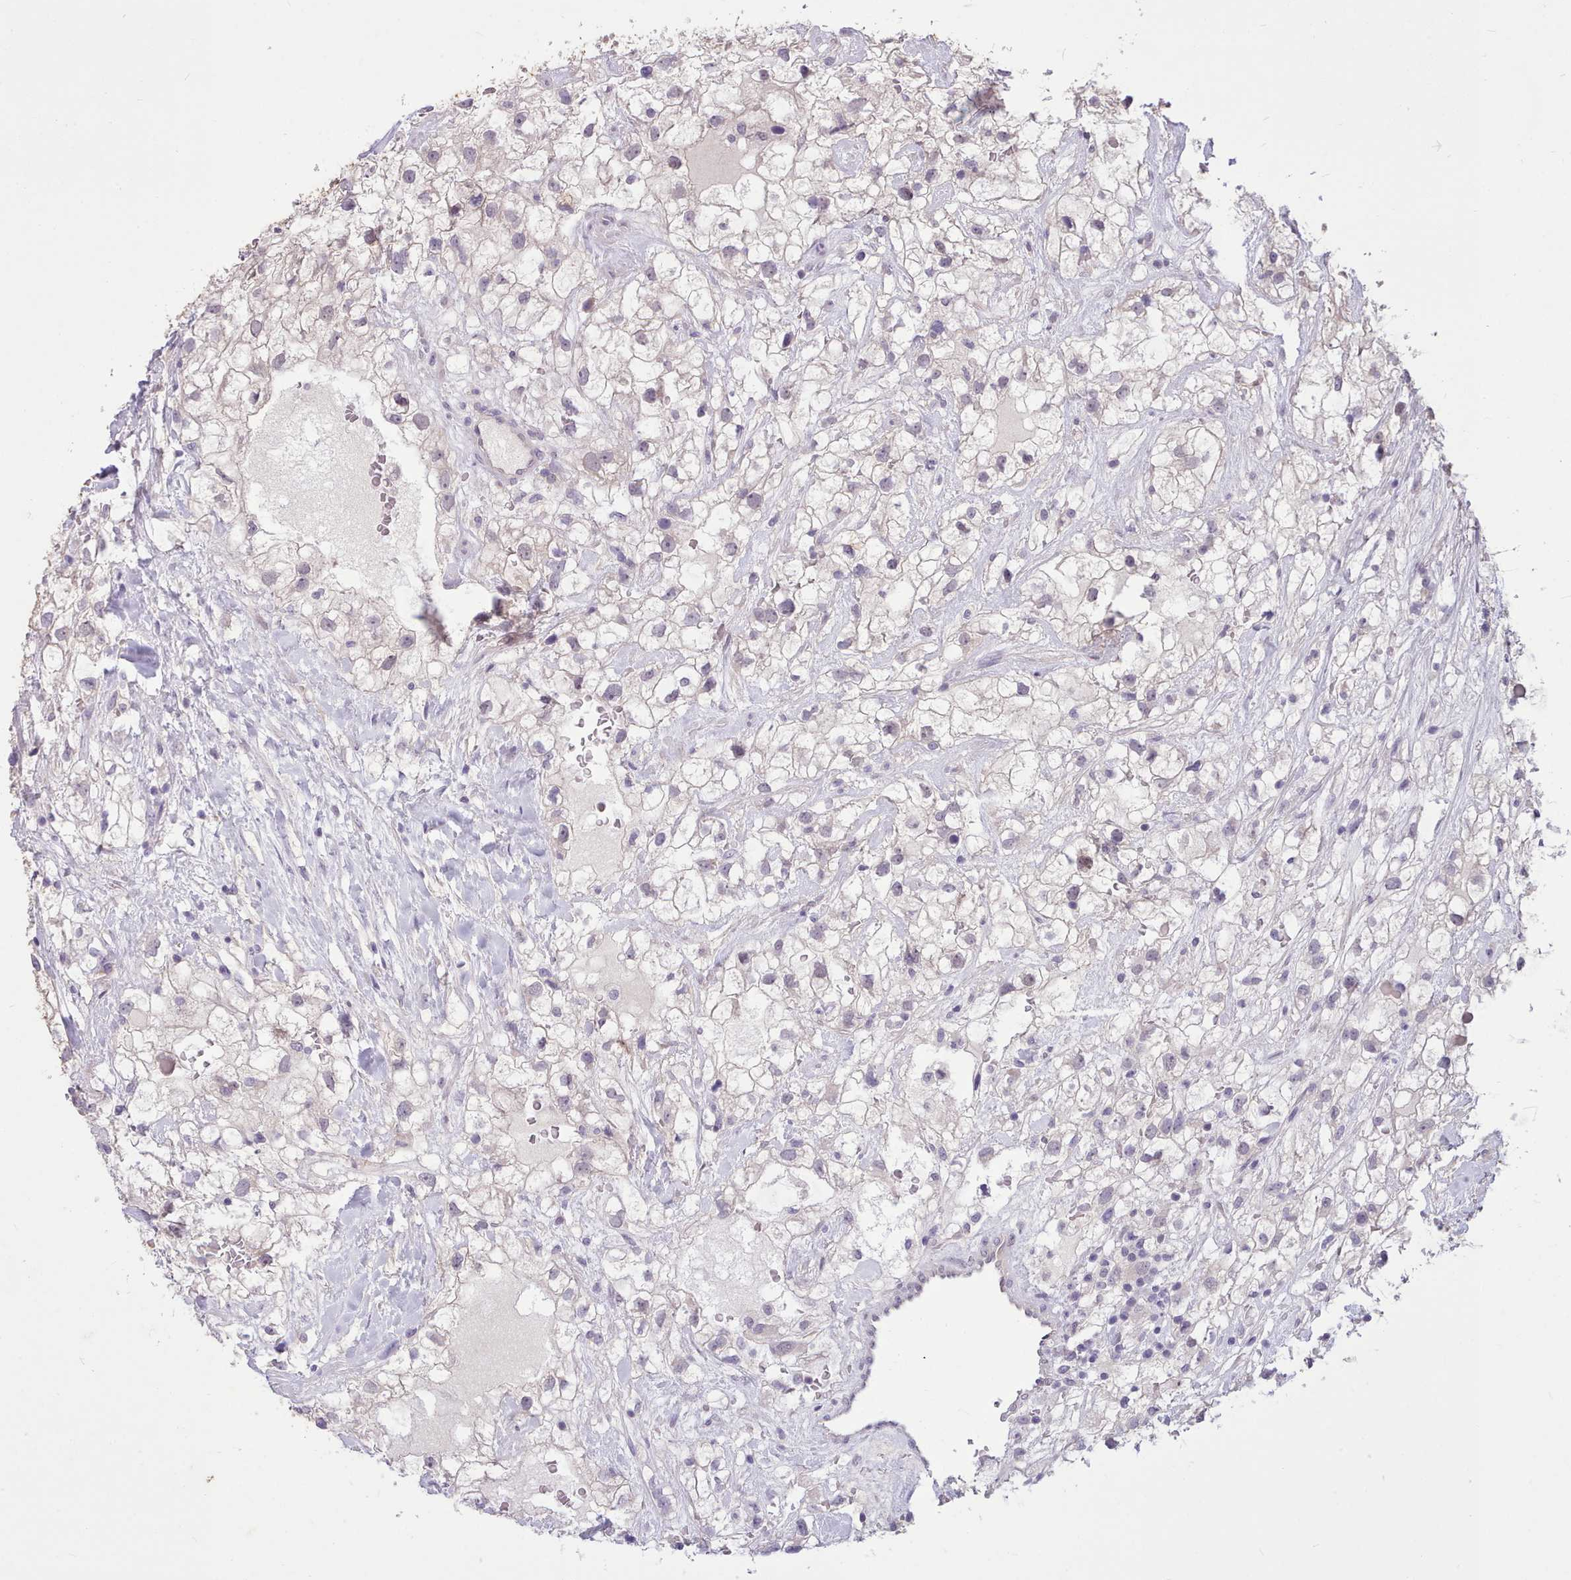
{"staining": {"intensity": "negative", "quantity": "none", "location": "none"}, "tissue": "renal cancer", "cell_type": "Tumor cells", "image_type": "cancer", "snomed": [{"axis": "morphology", "description": "Adenocarcinoma, NOS"}, {"axis": "topography", "description": "Kidney"}], "caption": "The histopathology image demonstrates no significant staining in tumor cells of renal adenocarcinoma. (DAB immunohistochemistry, high magnification).", "gene": "ZNF607", "patient": {"sex": "male", "age": 59}}